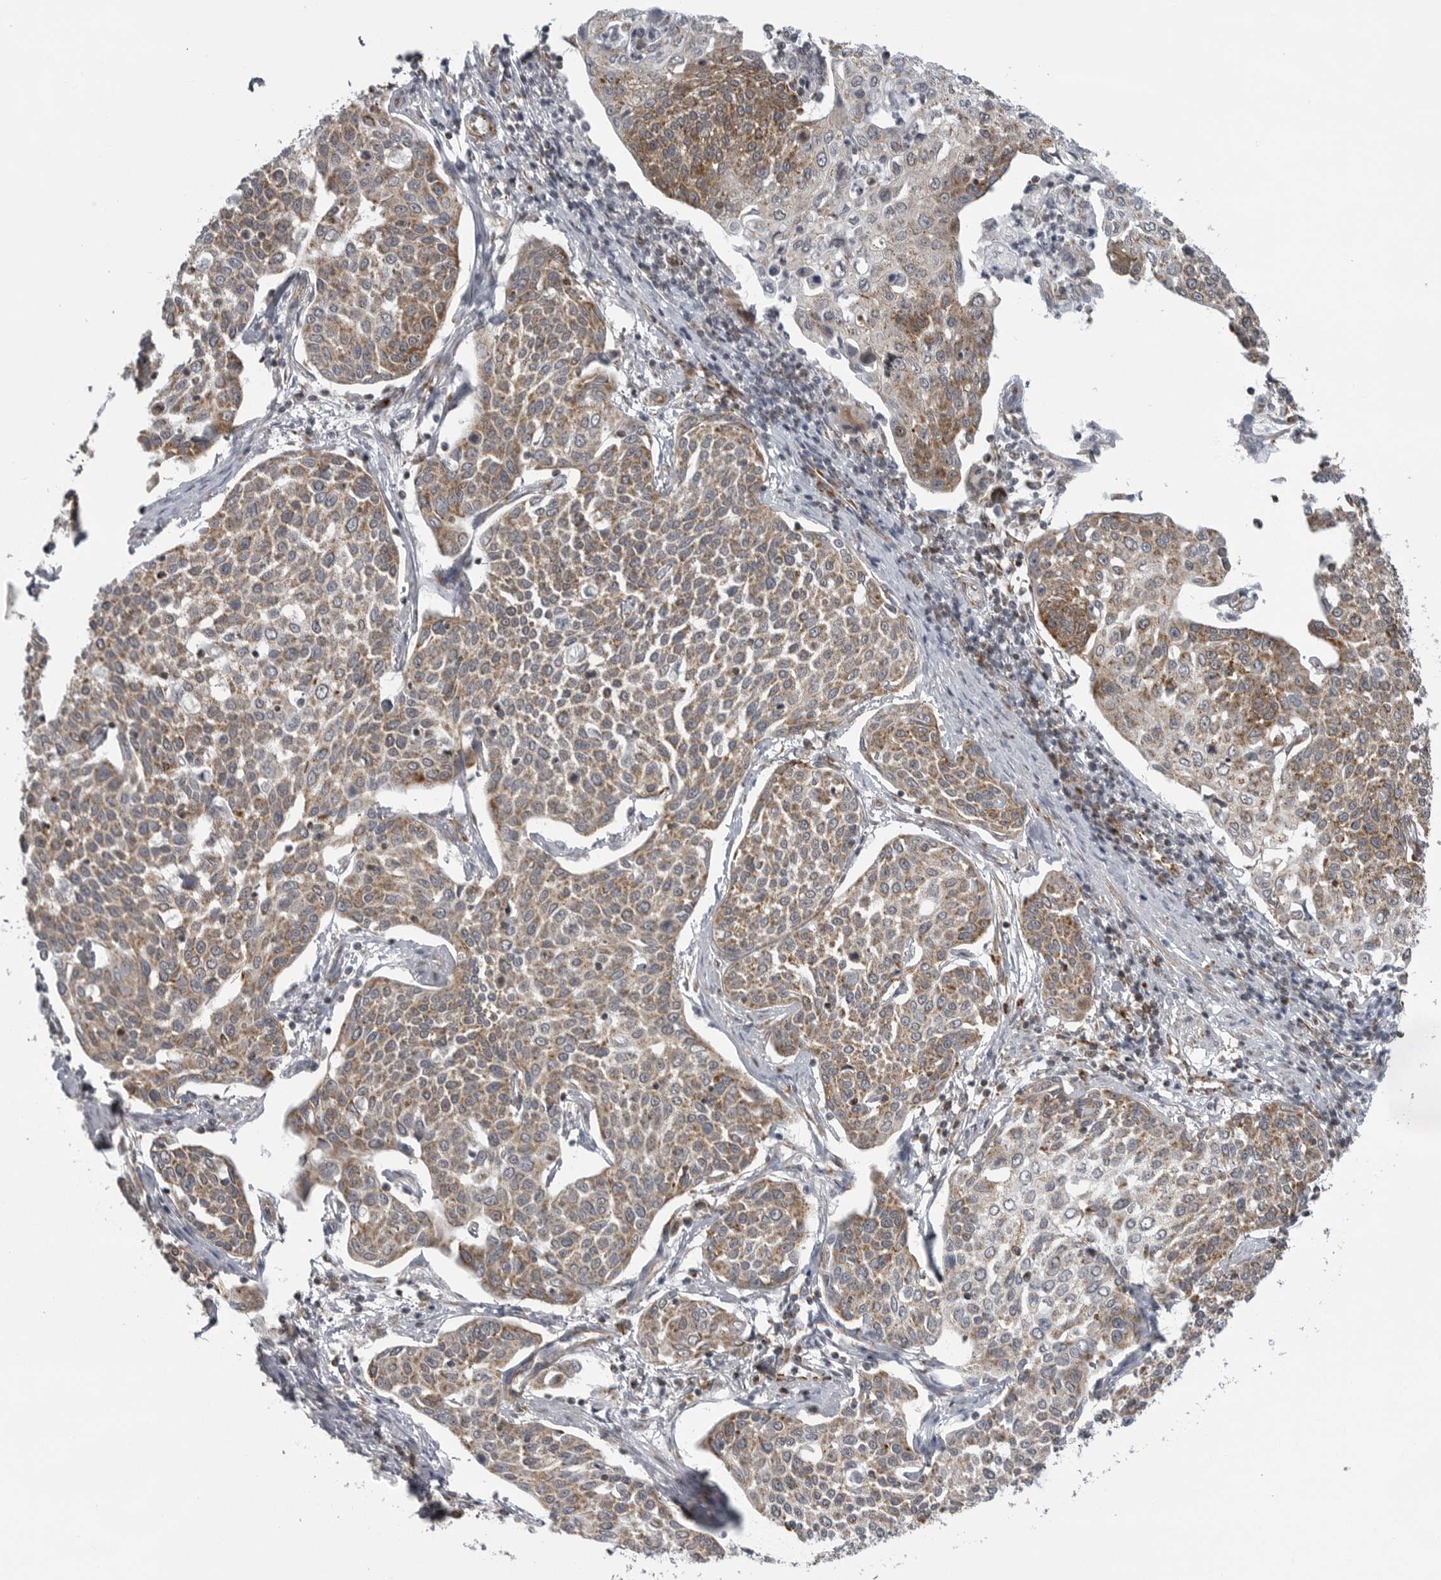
{"staining": {"intensity": "moderate", "quantity": ">75%", "location": "cytoplasmic/membranous"}, "tissue": "cervical cancer", "cell_type": "Tumor cells", "image_type": "cancer", "snomed": [{"axis": "morphology", "description": "Squamous cell carcinoma, NOS"}, {"axis": "topography", "description": "Cervix"}], "caption": "Human squamous cell carcinoma (cervical) stained with a protein marker shows moderate staining in tumor cells.", "gene": "FH", "patient": {"sex": "female", "age": 34}}